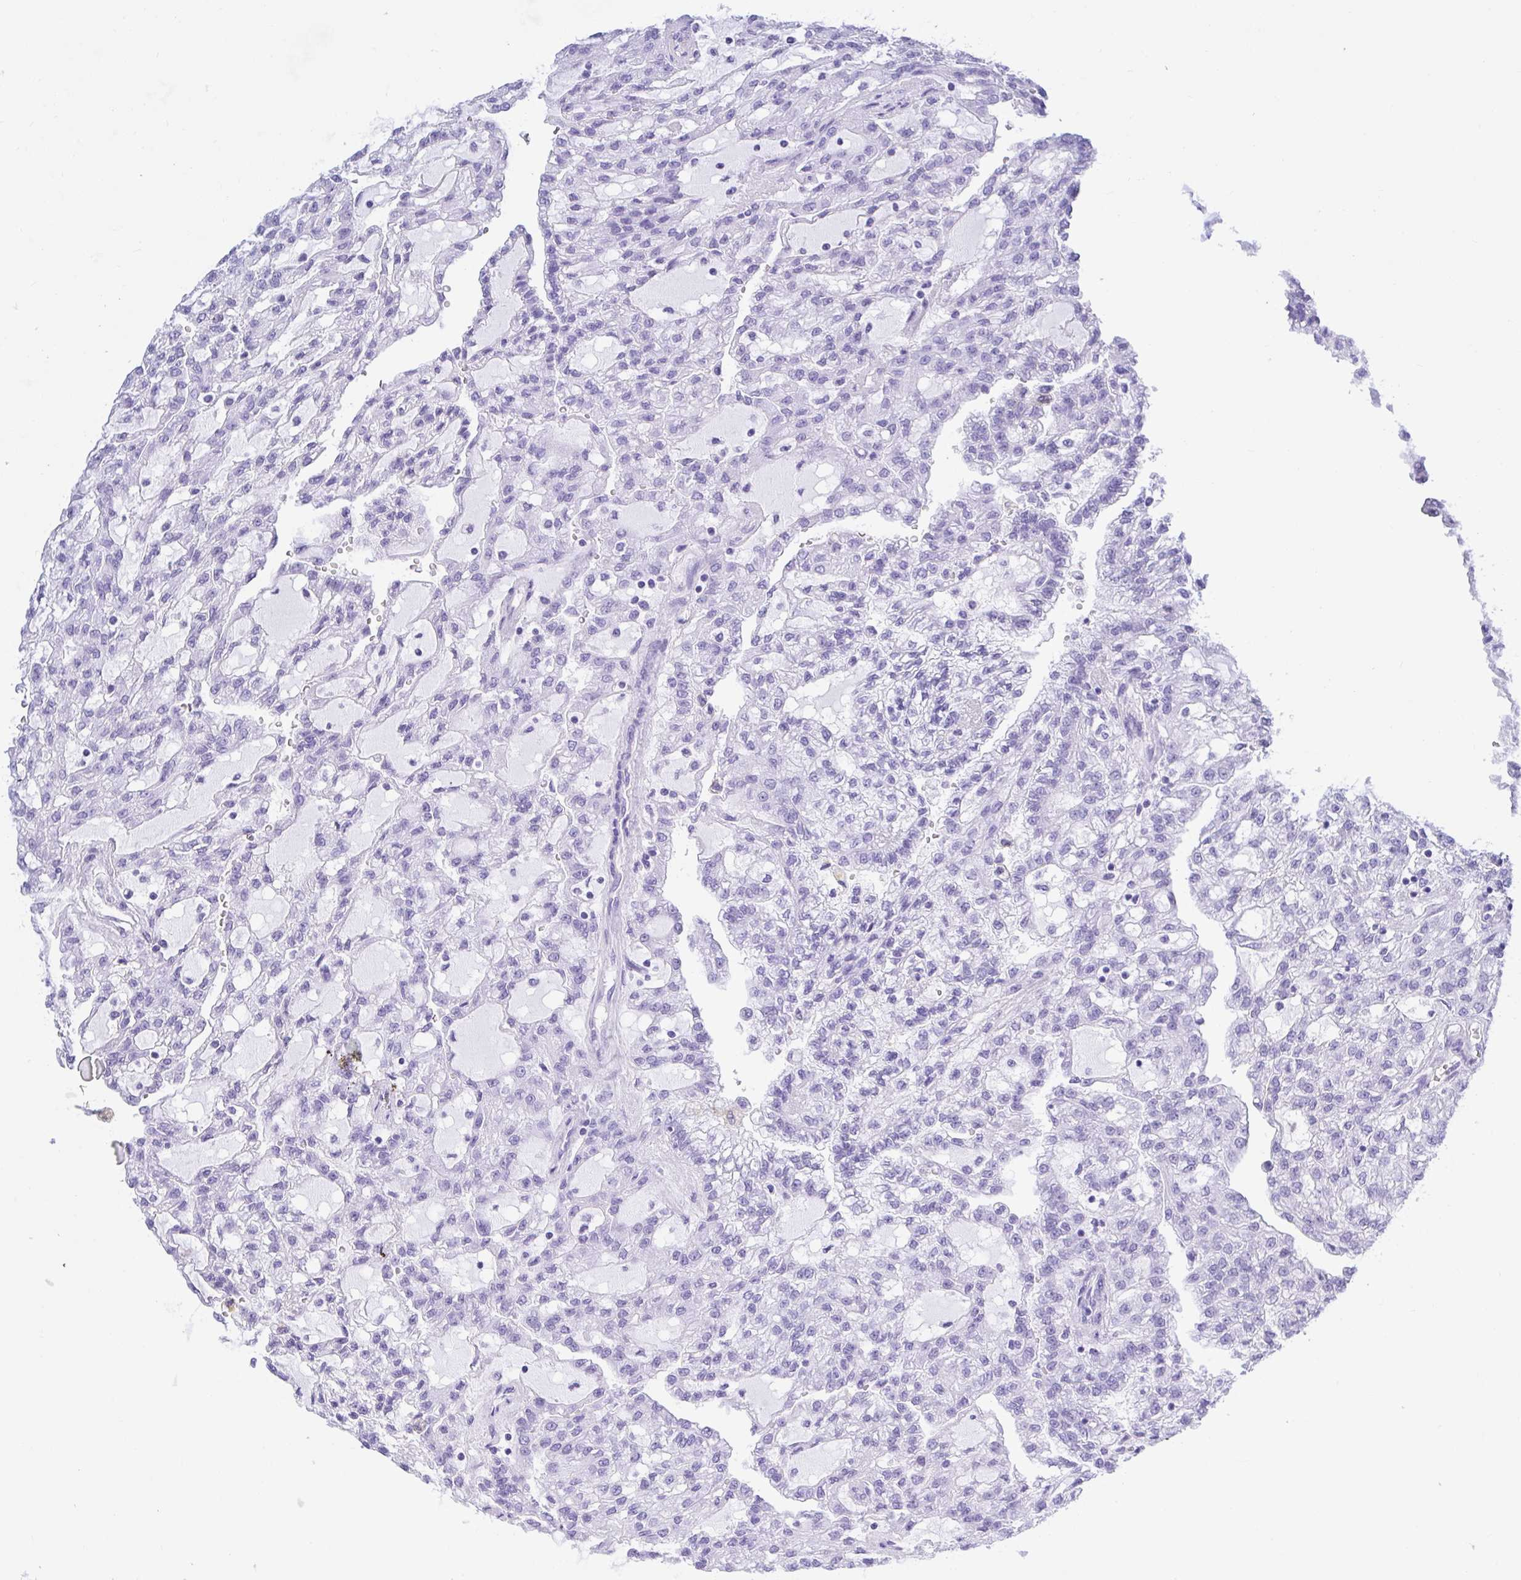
{"staining": {"intensity": "negative", "quantity": "none", "location": "none"}, "tissue": "renal cancer", "cell_type": "Tumor cells", "image_type": "cancer", "snomed": [{"axis": "morphology", "description": "Adenocarcinoma, NOS"}, {"axis": "topography", "description": "Kidney"}], "caption": "This is a image of IHC staining of renal cancer, which shows no expression in tumor cells.", "gene": "THOP1", "patient": {"sex": "male", "age": 63}}